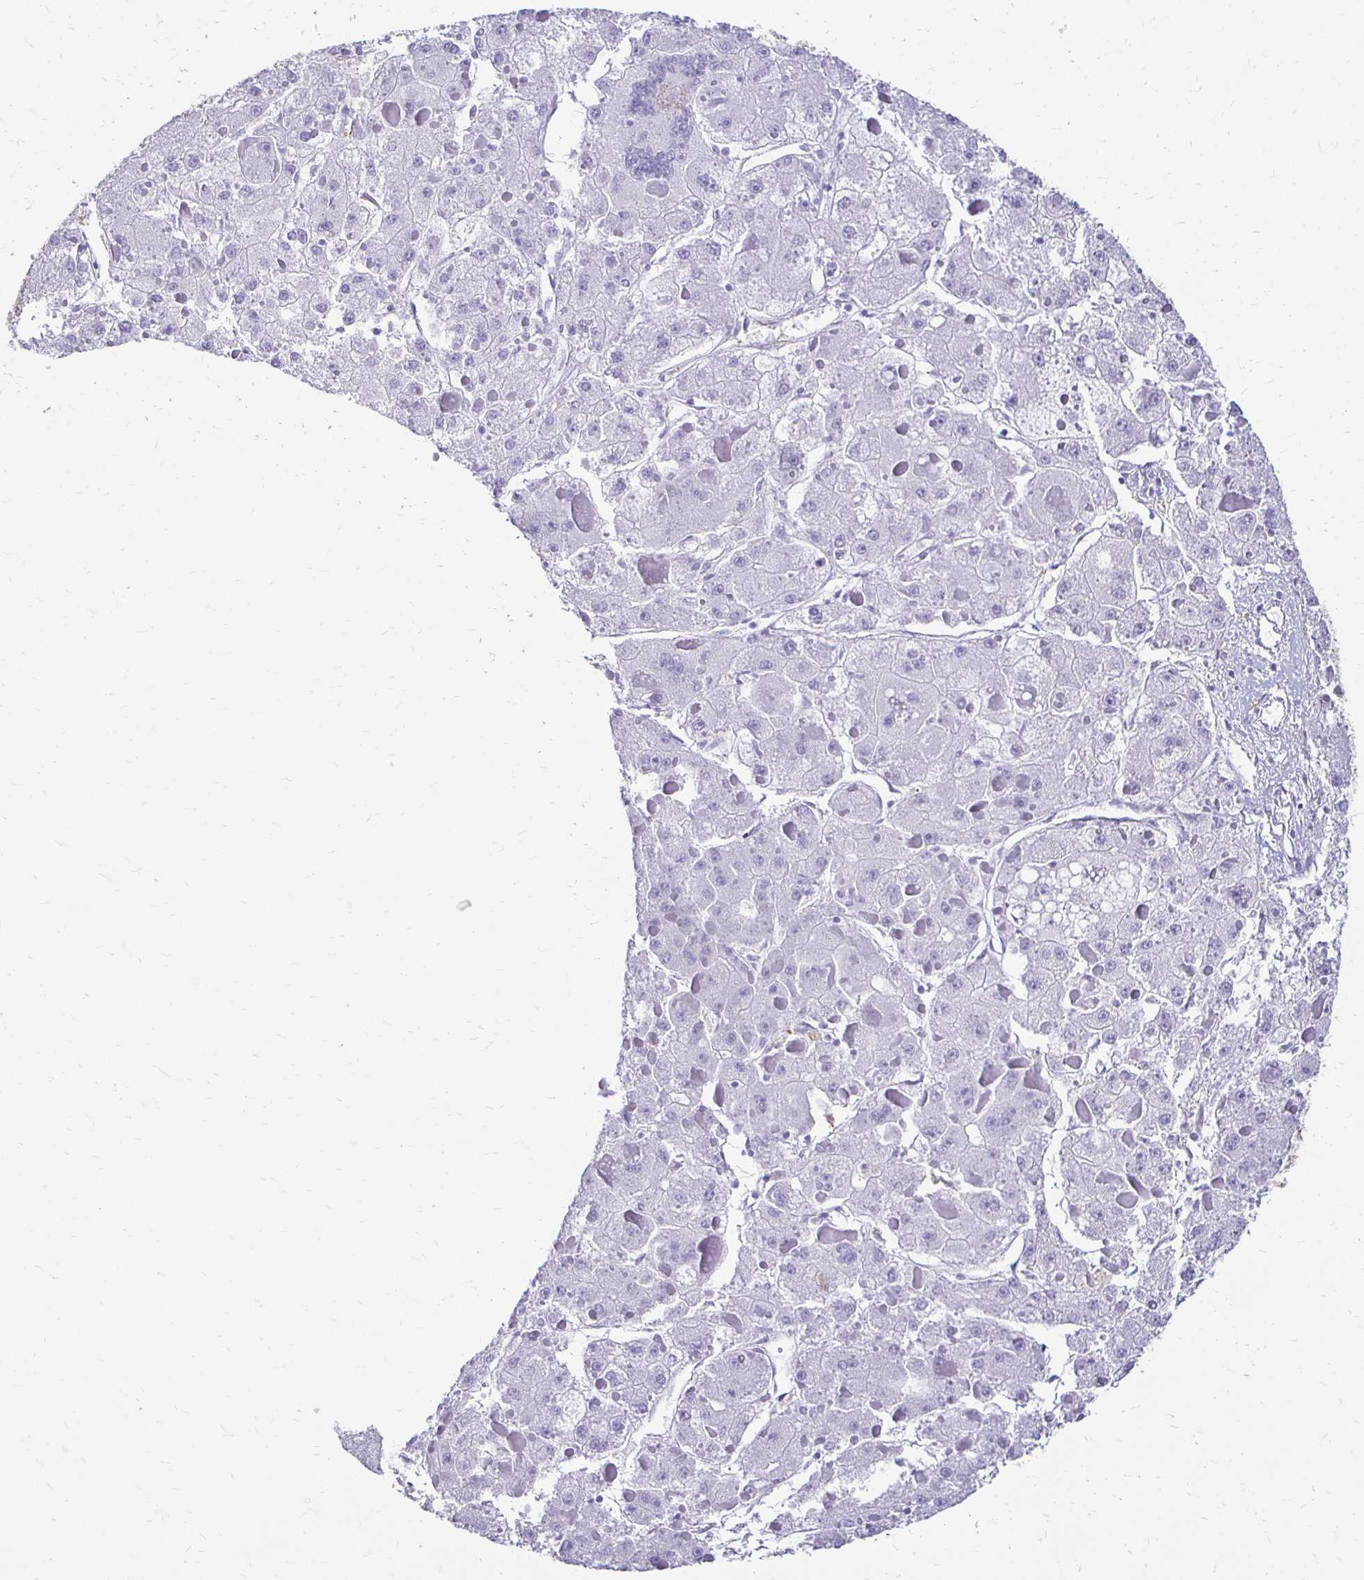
{"staining": {"intensity": "negative", "quantity": "none", "location": "none"}, "tissue": "liver cancer", "cell_type": "Tumor cells", "image_type": "cancer", "snomed": [{"axis": "morphology", "description": "Carcinoma, Hepatocellular, NOS"}, {"axis": "topography", "description": "Liver"}], "caption": "Tumor cells are negative for protein expression in human liver cancer (hepatocellular carcinoma).", "gene": "TAS1R3", "patient": {"sex": "female", "age": 73}}